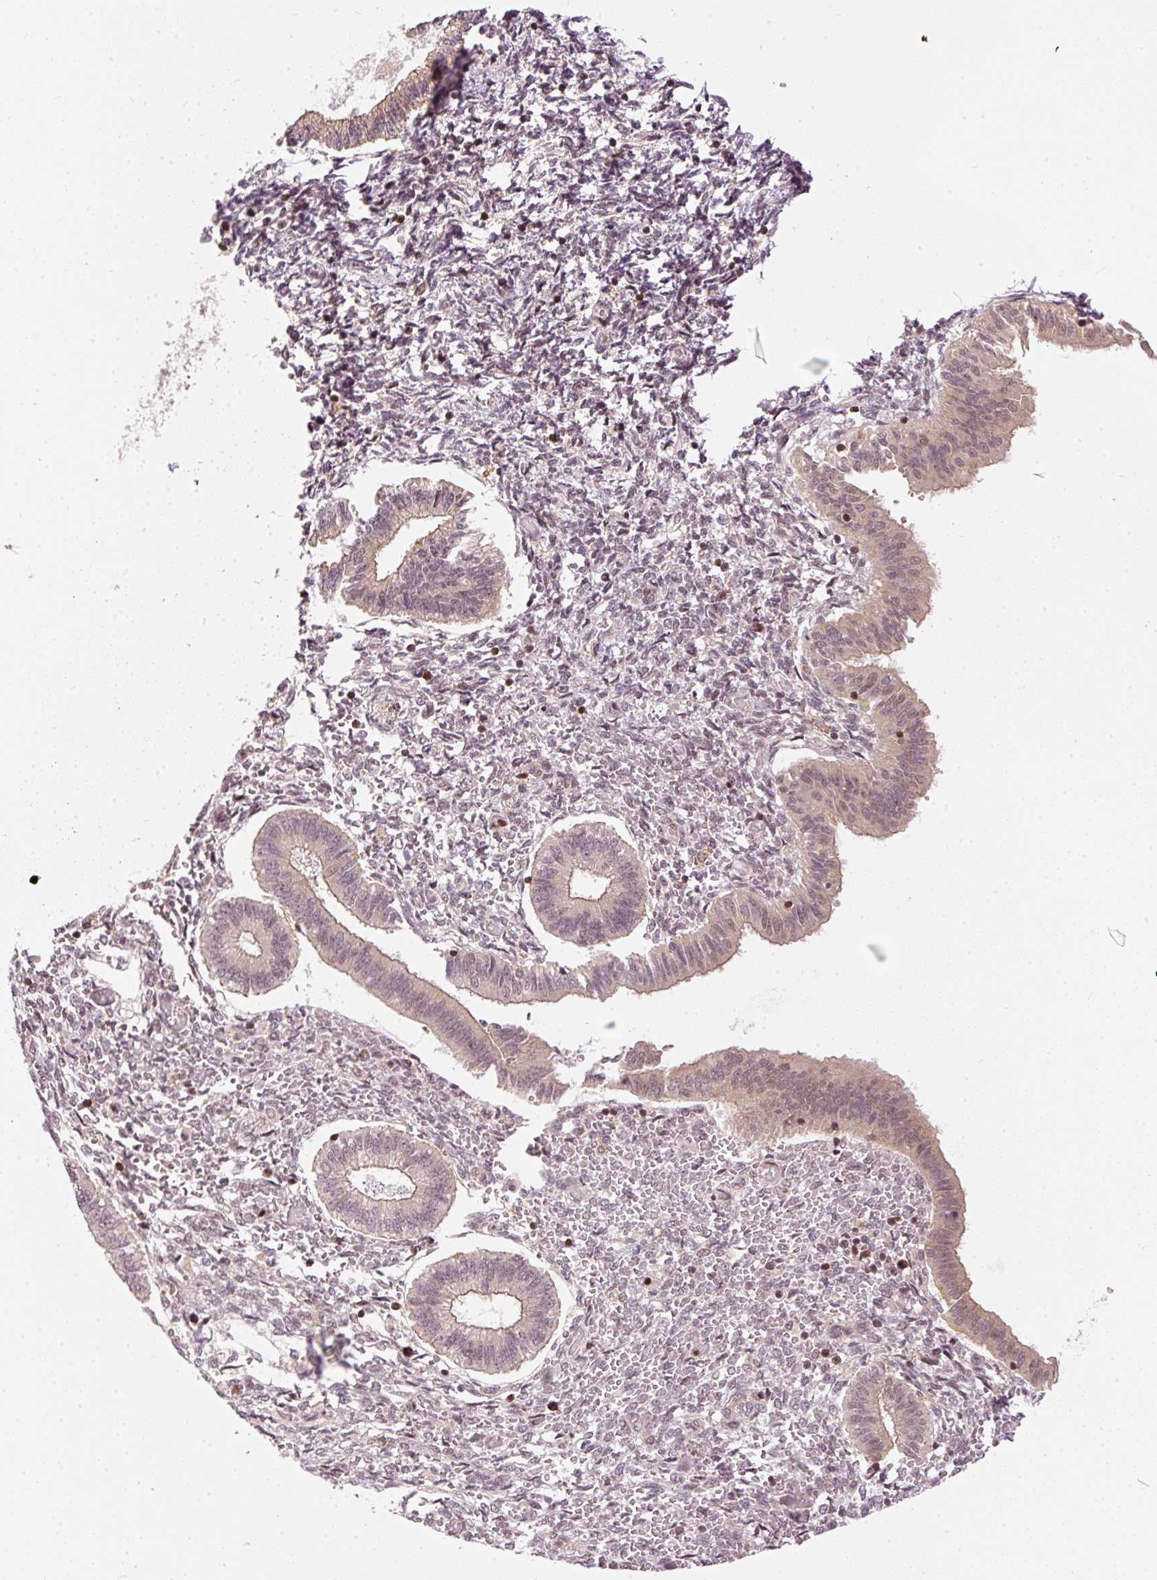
{"staining": {"intensity": "moderate", "quantity": "25%-75%", "location": "nuclear"}, "tissue": "endometrium", "cell_type": "Cells in endometrial stroma", "image_type": "normal", "snomed": [{"axis": "morphology", "description": "Normal tissue, NOS"}, {"axis": "topography", "description": "Endometrium"}], "caption": "Immunohistochemical staining of benign human endometrium exhibits medium levels of moderate nuclear expression in about 25%-75% of cells in endometrial stroma. Immunohistochemistry stains the protein in brown and the nuclei are stained blue.", "gene": "THOC6", "patient": {"sex": "female", "age": 25}}